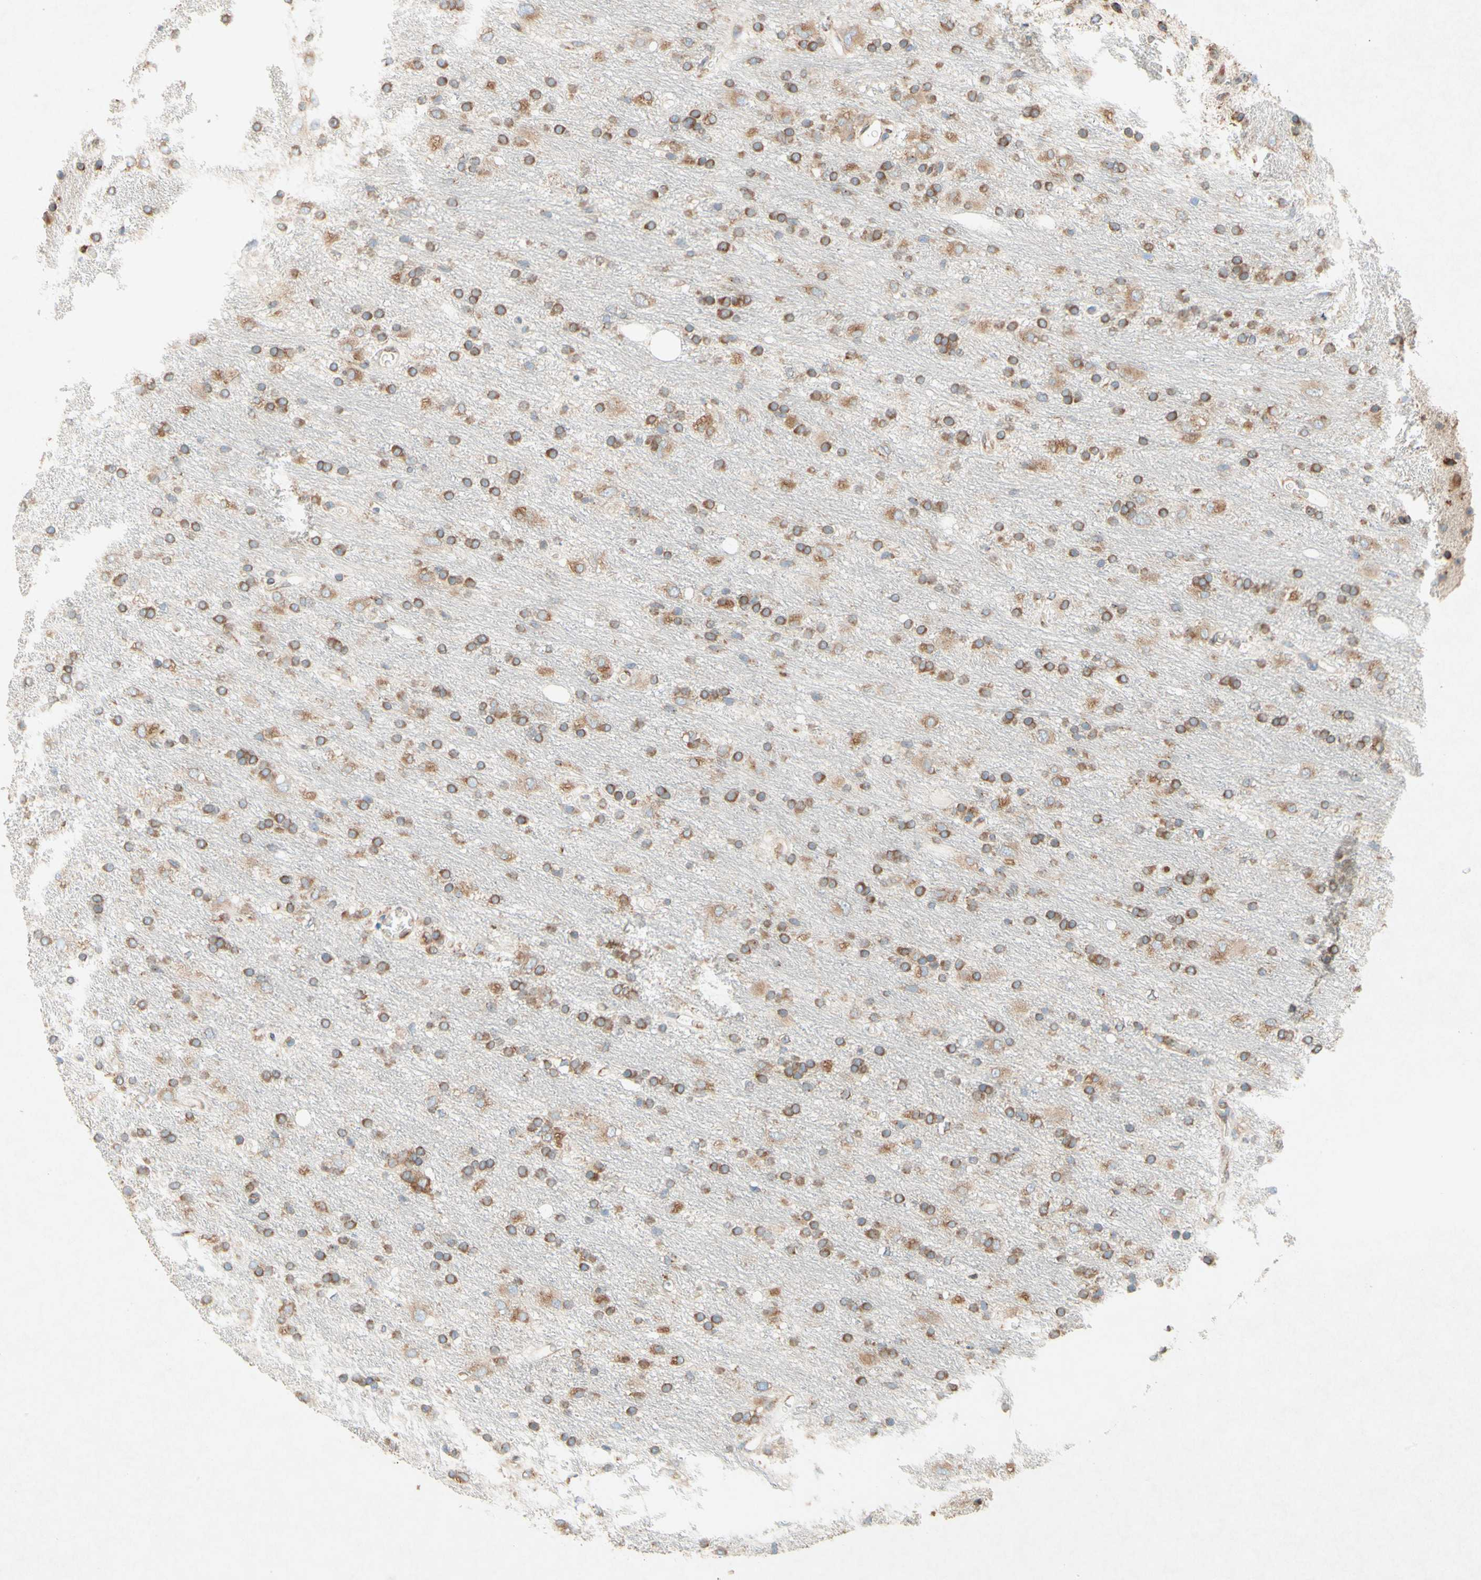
{"staining": {"intensity": "moderate", "quantity": ">75%", "location": "cytoplasmic/membranous"}, "tissue": "glioma", "cell_type": "Tumor cells", "image_type": "cancer", "snomed": [{"axis": "morphology", "description": "Glioma, malignant, Low grade"}, {"axis": "topography", "description": "Brain"}], "caption": "Moderate cytoplasmic/membranous protein expression is present in about >75% of tumor cells in glioma.", "gene": "PABPC1", "patient": {"sex": "male", "age": 77}}